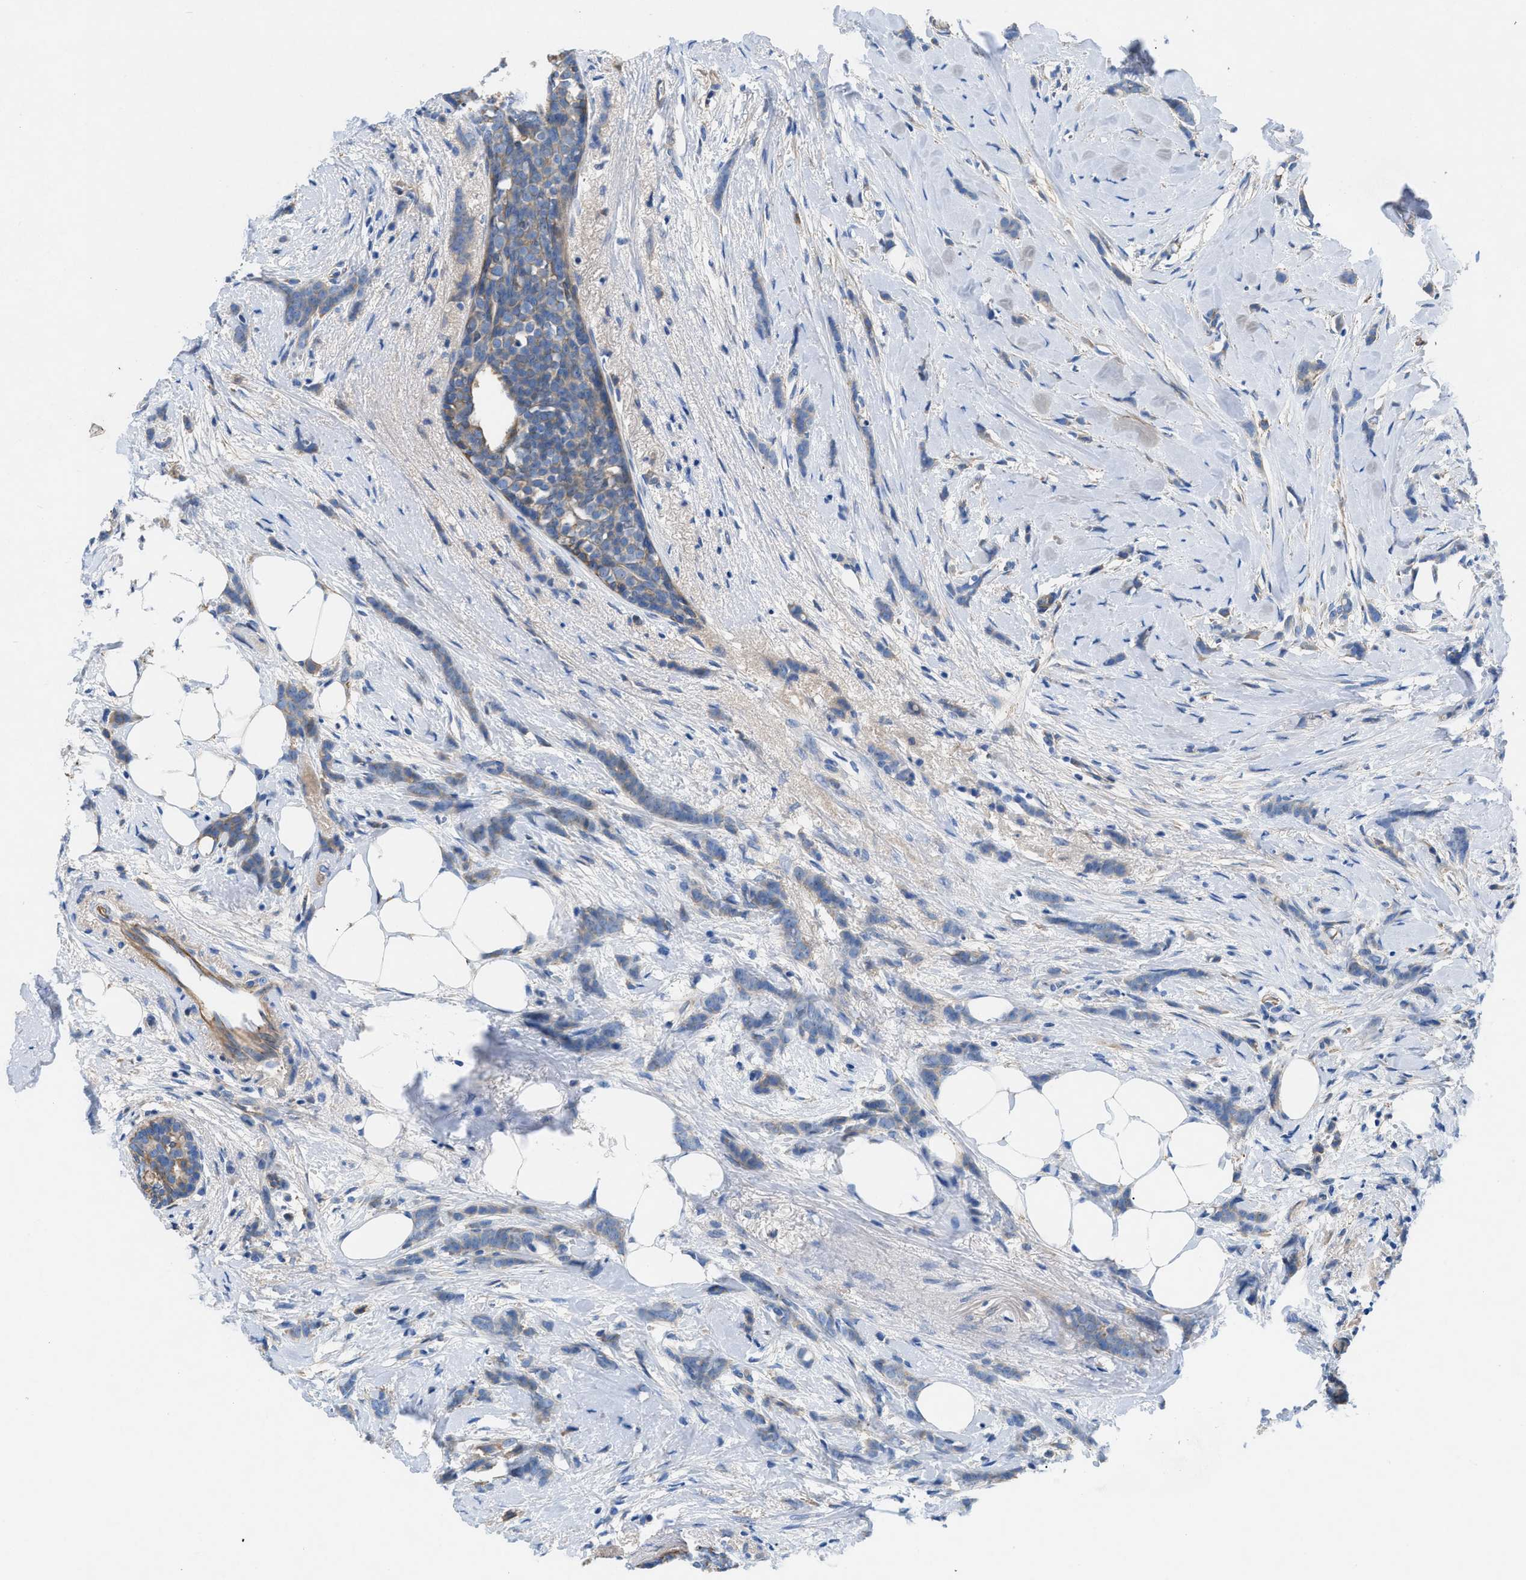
{"staining": {"intensity": "weak", "quantity": "25%-75%", "location": "cytoplasmic/membranous"}, "tissue": "breast cancer", "cell_type": "Tumor cells", "image_type": "cancer", "snomed": [{"axis": "morphology", "description": "Lobular carcinoma, in situ"}, {"axis": "morphology", "description": "Lobular carcinoma"}, {"axis": "topography", "description": "Breast"}], "caption": "Lobular carcinoma in situ (breast) stained with IHC exhibits weak cytoplasmic/membranous staining in about 25%-75% of tumor cells.", "gene": "ATP6V0D1", "patient": {"sex": "female", "age": 41}}